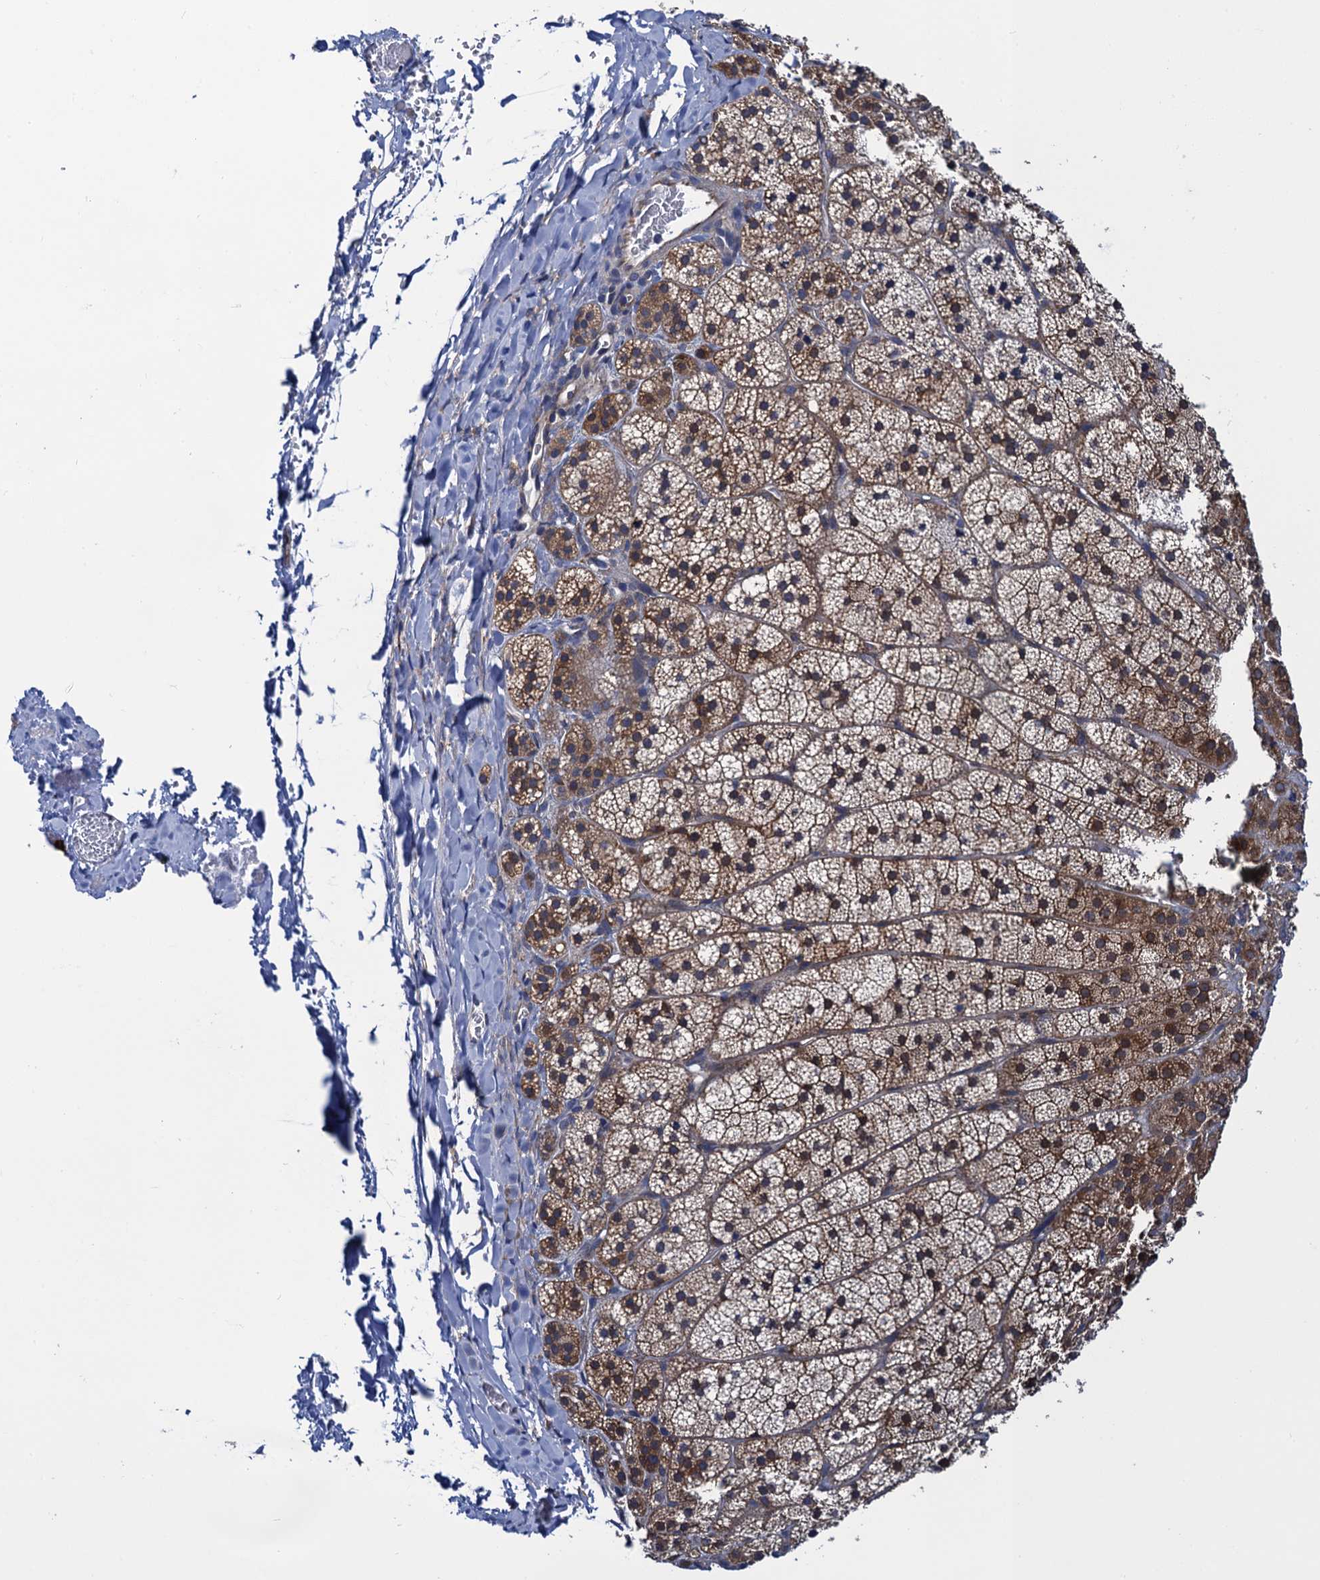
{"staining": {"intensity": "moderate", "quantity": "25%-75%", "location": "cytoplasmic/membranous"}, "tissue": "adrenal gland", "cell_type": "Glandular cells", "image_type": "normal", "snomed": [{"axis": "morphology", "description": "Normal tissue, NOS"}, {"axis": "topography", "description": "Adrenal gland"}], "caption": "The micrograph demonstrates staining of benign adrenal gland, revealing moderate cytoplasmic/membranous protein expression (brown color) within glandular cells. Nuclei are stained in blue.", "gene": "PGLS", "patient": {"sex": "female", "age": 44}}